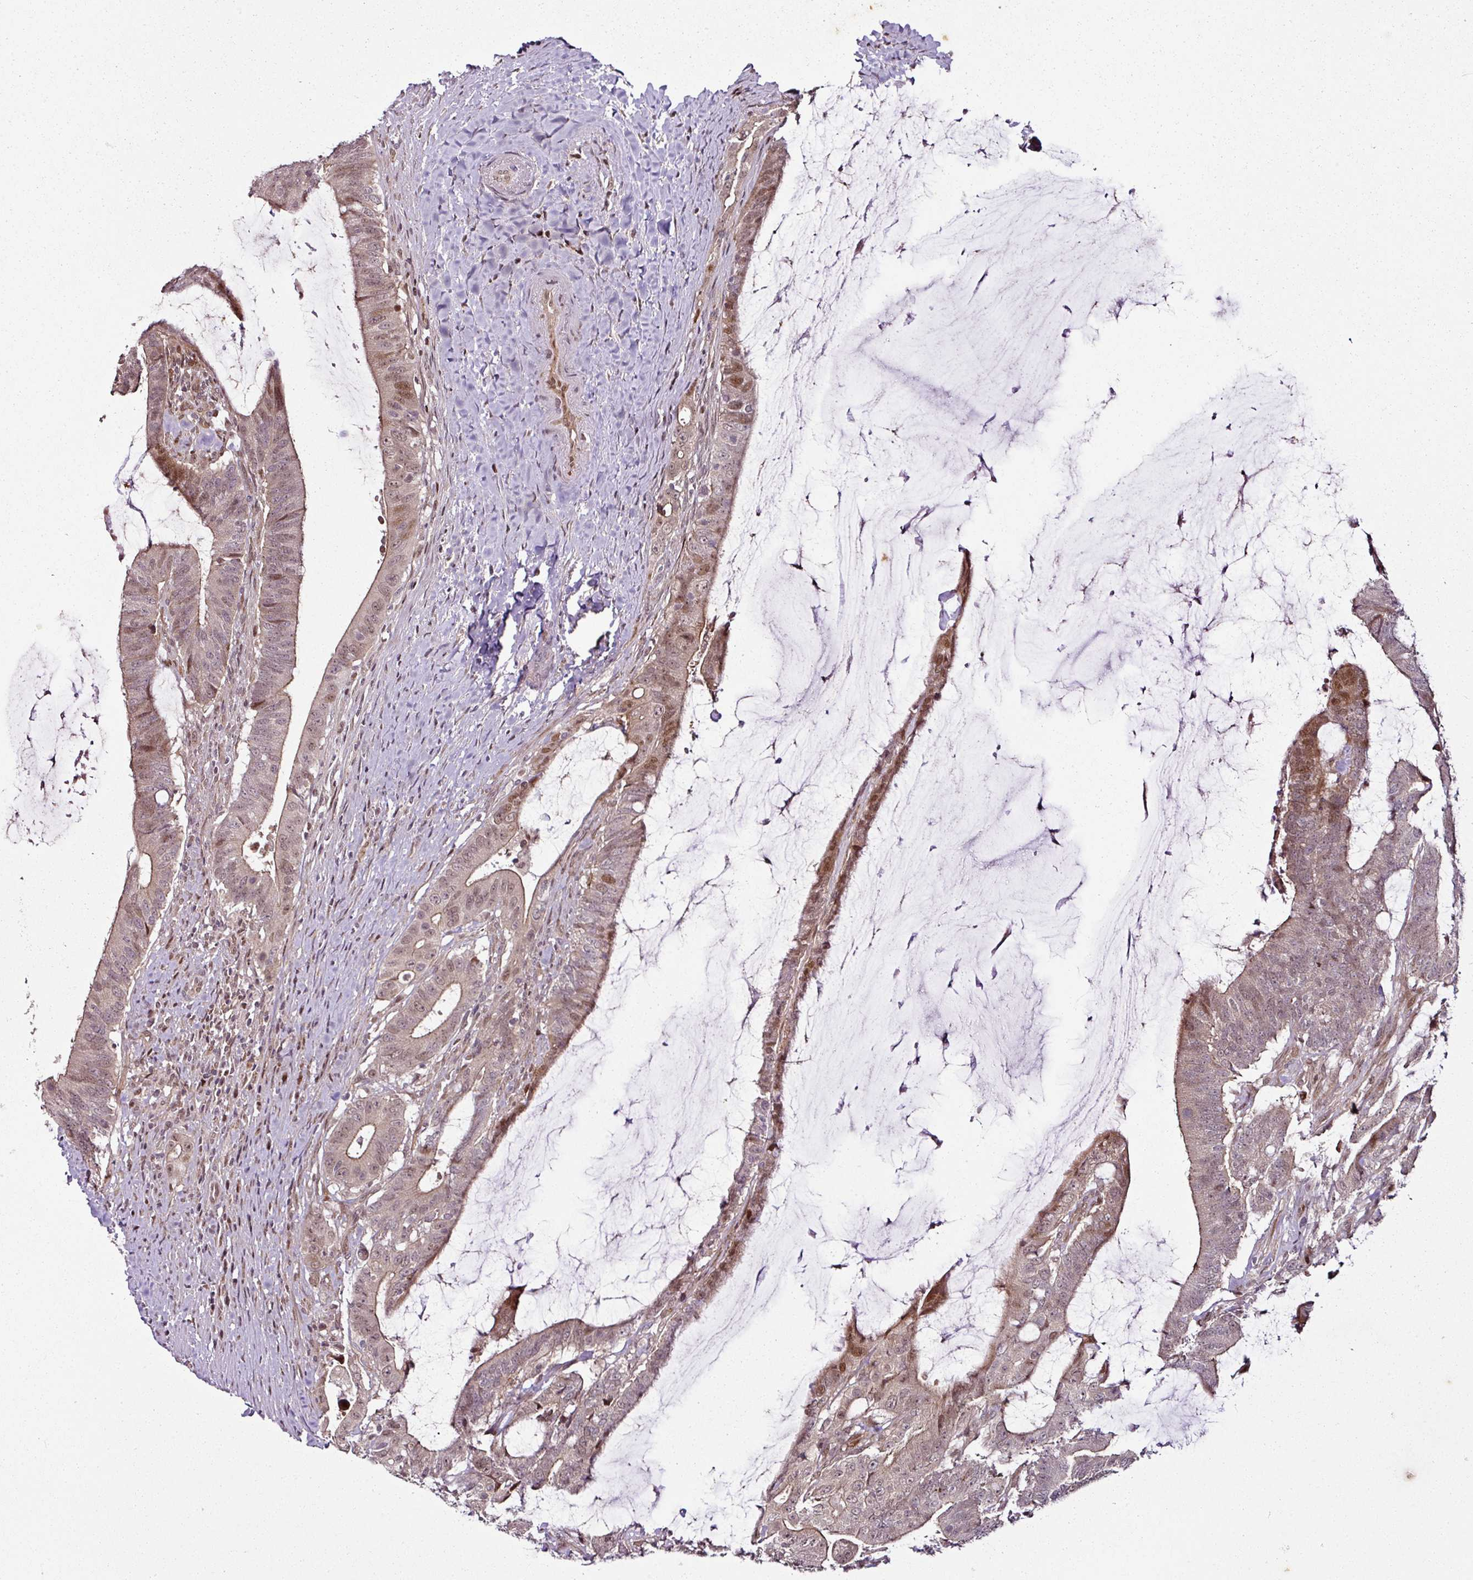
{"staining": {"intensity": "moderate", "quantity": "<25%", "location": "nuclear"}, "tissue": "colorectal cancer", "cell_type": "Tumor cells", "image_type": "cancer", "snomed": [{"axis": "morphology", "description": "Adenocarcinoma, NOS"}, {"axis": "topography", "description": "Colon"}], "caption": "Colorectal adenocarcinoma stained for a protein shows moderate nuclear positivity in tumor cells.", "gene": "COPRS", "patient": {"sex": "female", "age": 43}}